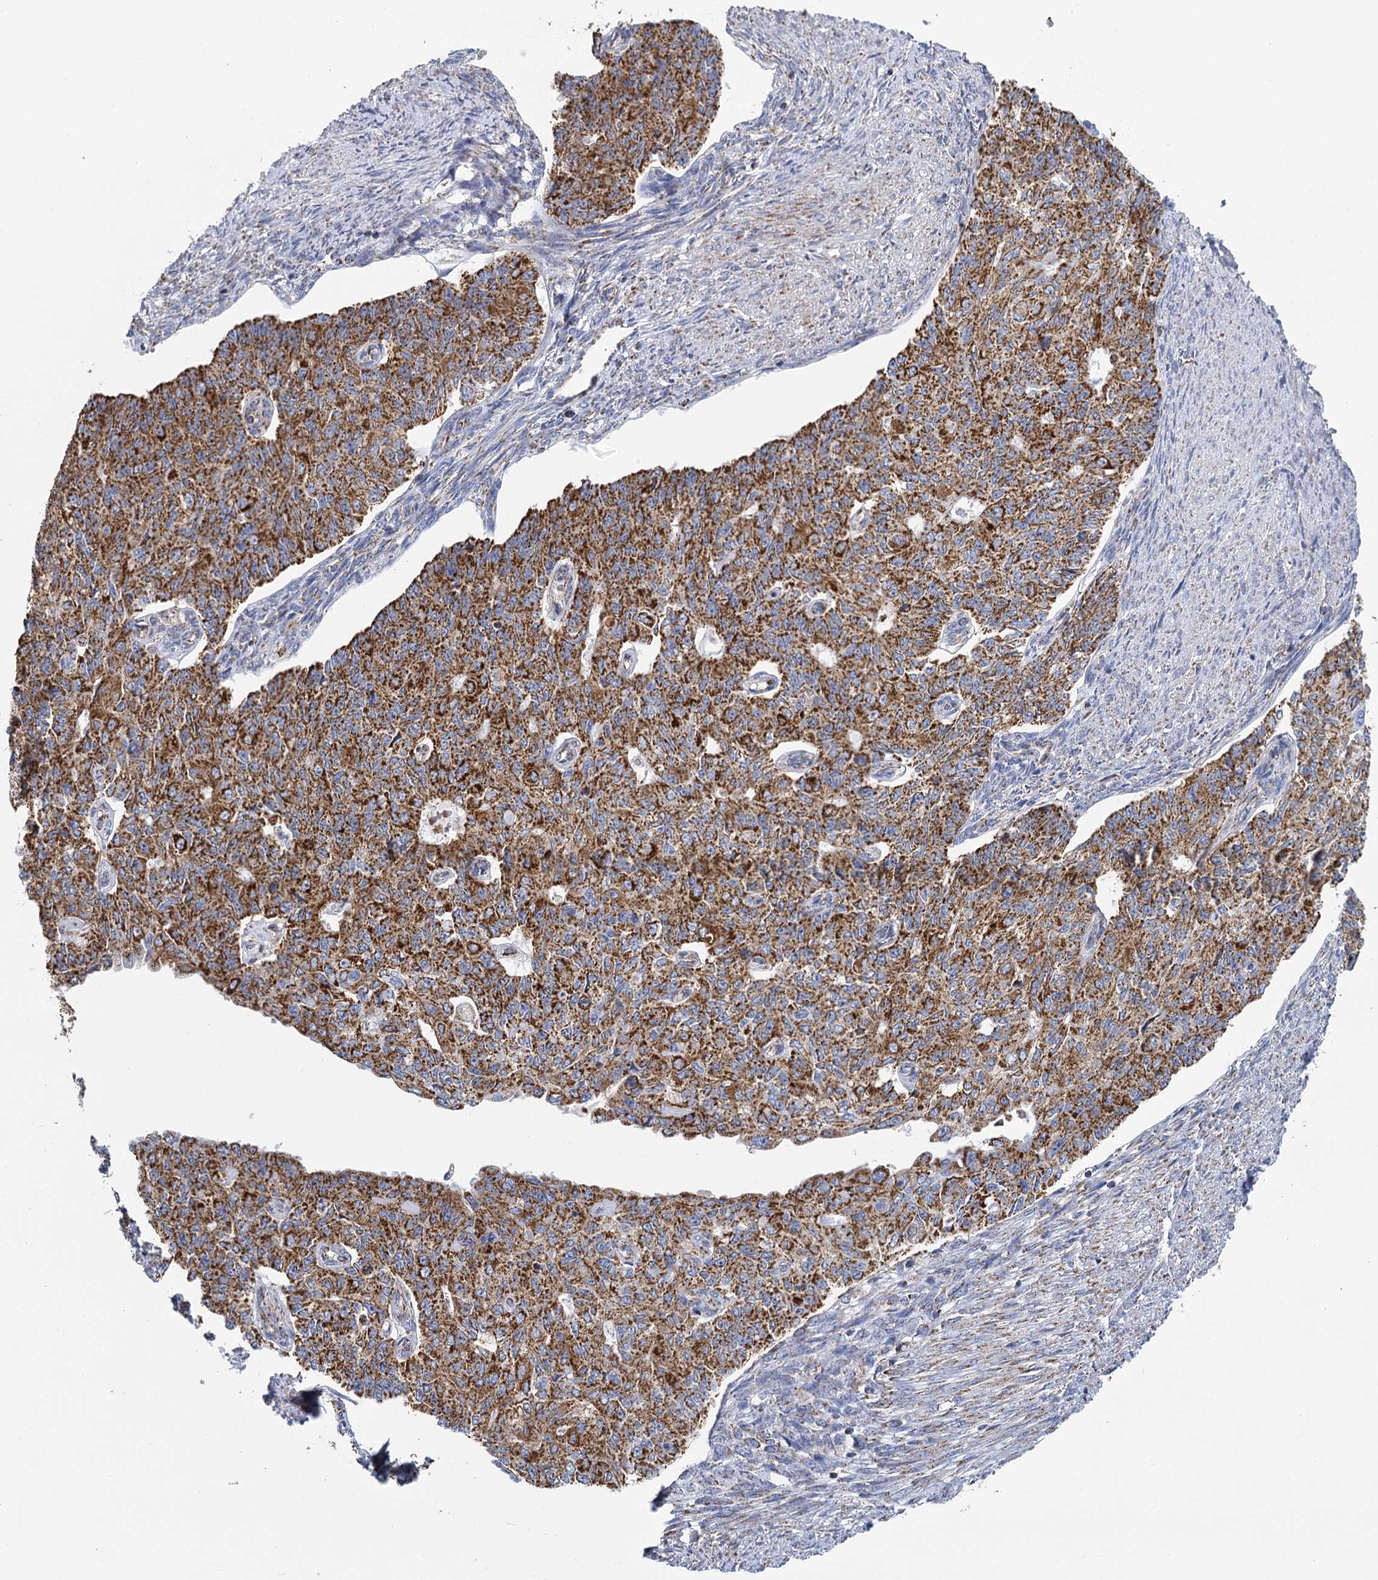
{"staining": {"intensity": "strong", "quantity": ">75%", "location": "cytoplasmic/membranous"}, "tissue": "endometrial cancer", "cell_type": "Tumor cells", "image_type": "cancer", "snomed": [{"axis": "morphology", "description": "Adenocarcinoma, NOS"}, {"axis": "topography", "description": "Endometrium"}], "caption": "Immunohistochemistry (IHC) image of human endometrial cancer (adenocarcinoma) stained for a protein (brown), which displays high levels of strong cytoplasmic/membranous expression in about >75% of tumor cells.", "gene": "CCP110", "patient": {"sex": "female", "age": 32}}